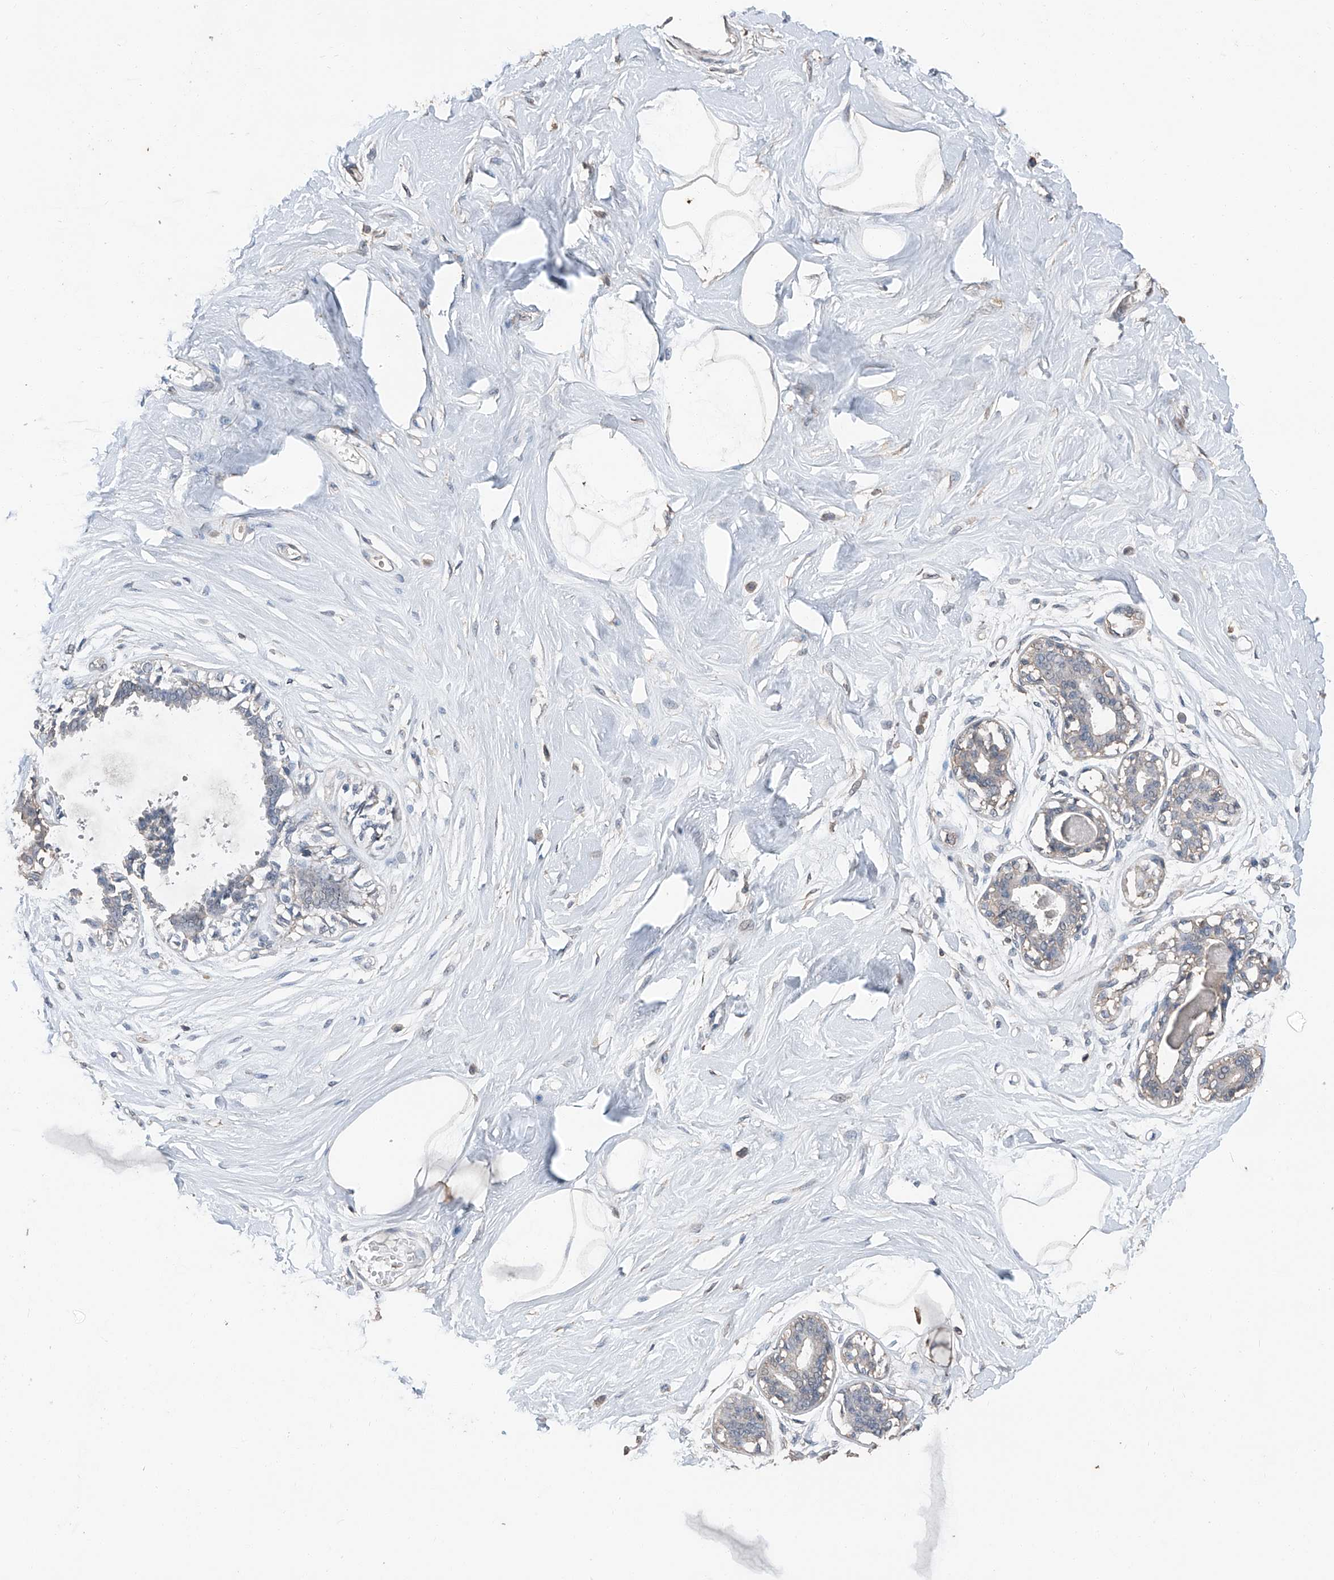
{"staining": {"intensity": "negative", "quantity": "none", "location": "none"}, "tissue": "breast", "cell_type": "Adipocytes", "image_type": "normal", "snomed": [{"axis": "morphology", "description": "Normal tissue, NOS"}, {"axis": "topography", "description": "Breast"}], "caption": "A high-resolution image shows immunohistochemistry staining of unremarkable breast, which displays no significant staining in adipocytes.", "gene": "MAMLD1", "patient": {"sex": "female", "age": 45}}